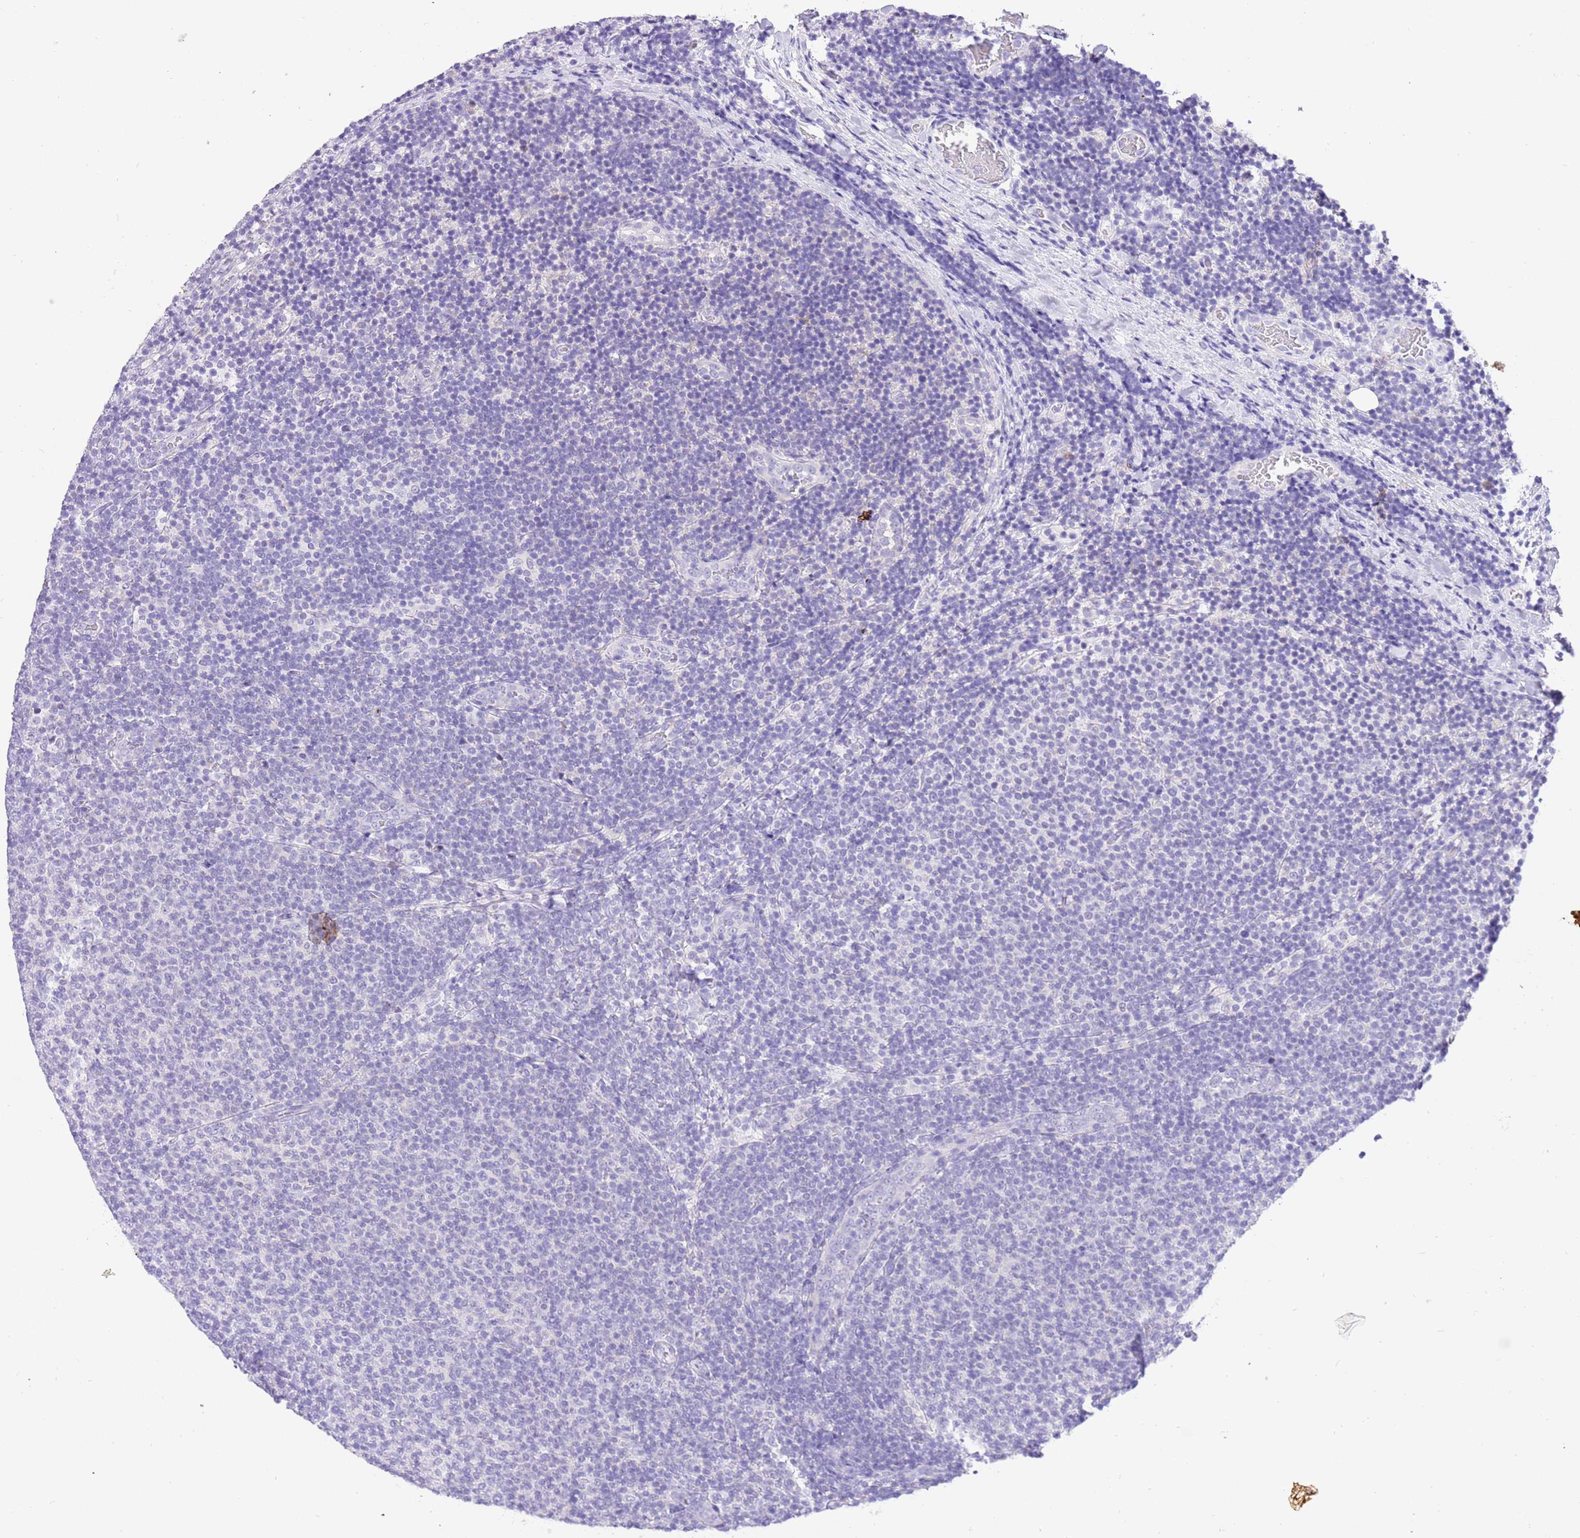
{"staining": {"intensity": "negative", "quantity": "none", "location": "none"}, "tissue": "lymphoma", "cell_type": "Tumor cells", "image_type": "cancer", "snomed": [{"axis": "morphology", "description": "Malignant lymphoma, non-Hodgkin's type, Low grade"}, {"axis": "topography", "description": "Lymph node"}], "caption": "Image shows no protein staining in tumor cells of lymphoma tissue.", "gene": "R3HDM4", "patient": {"sex": "male", "age": 66}}